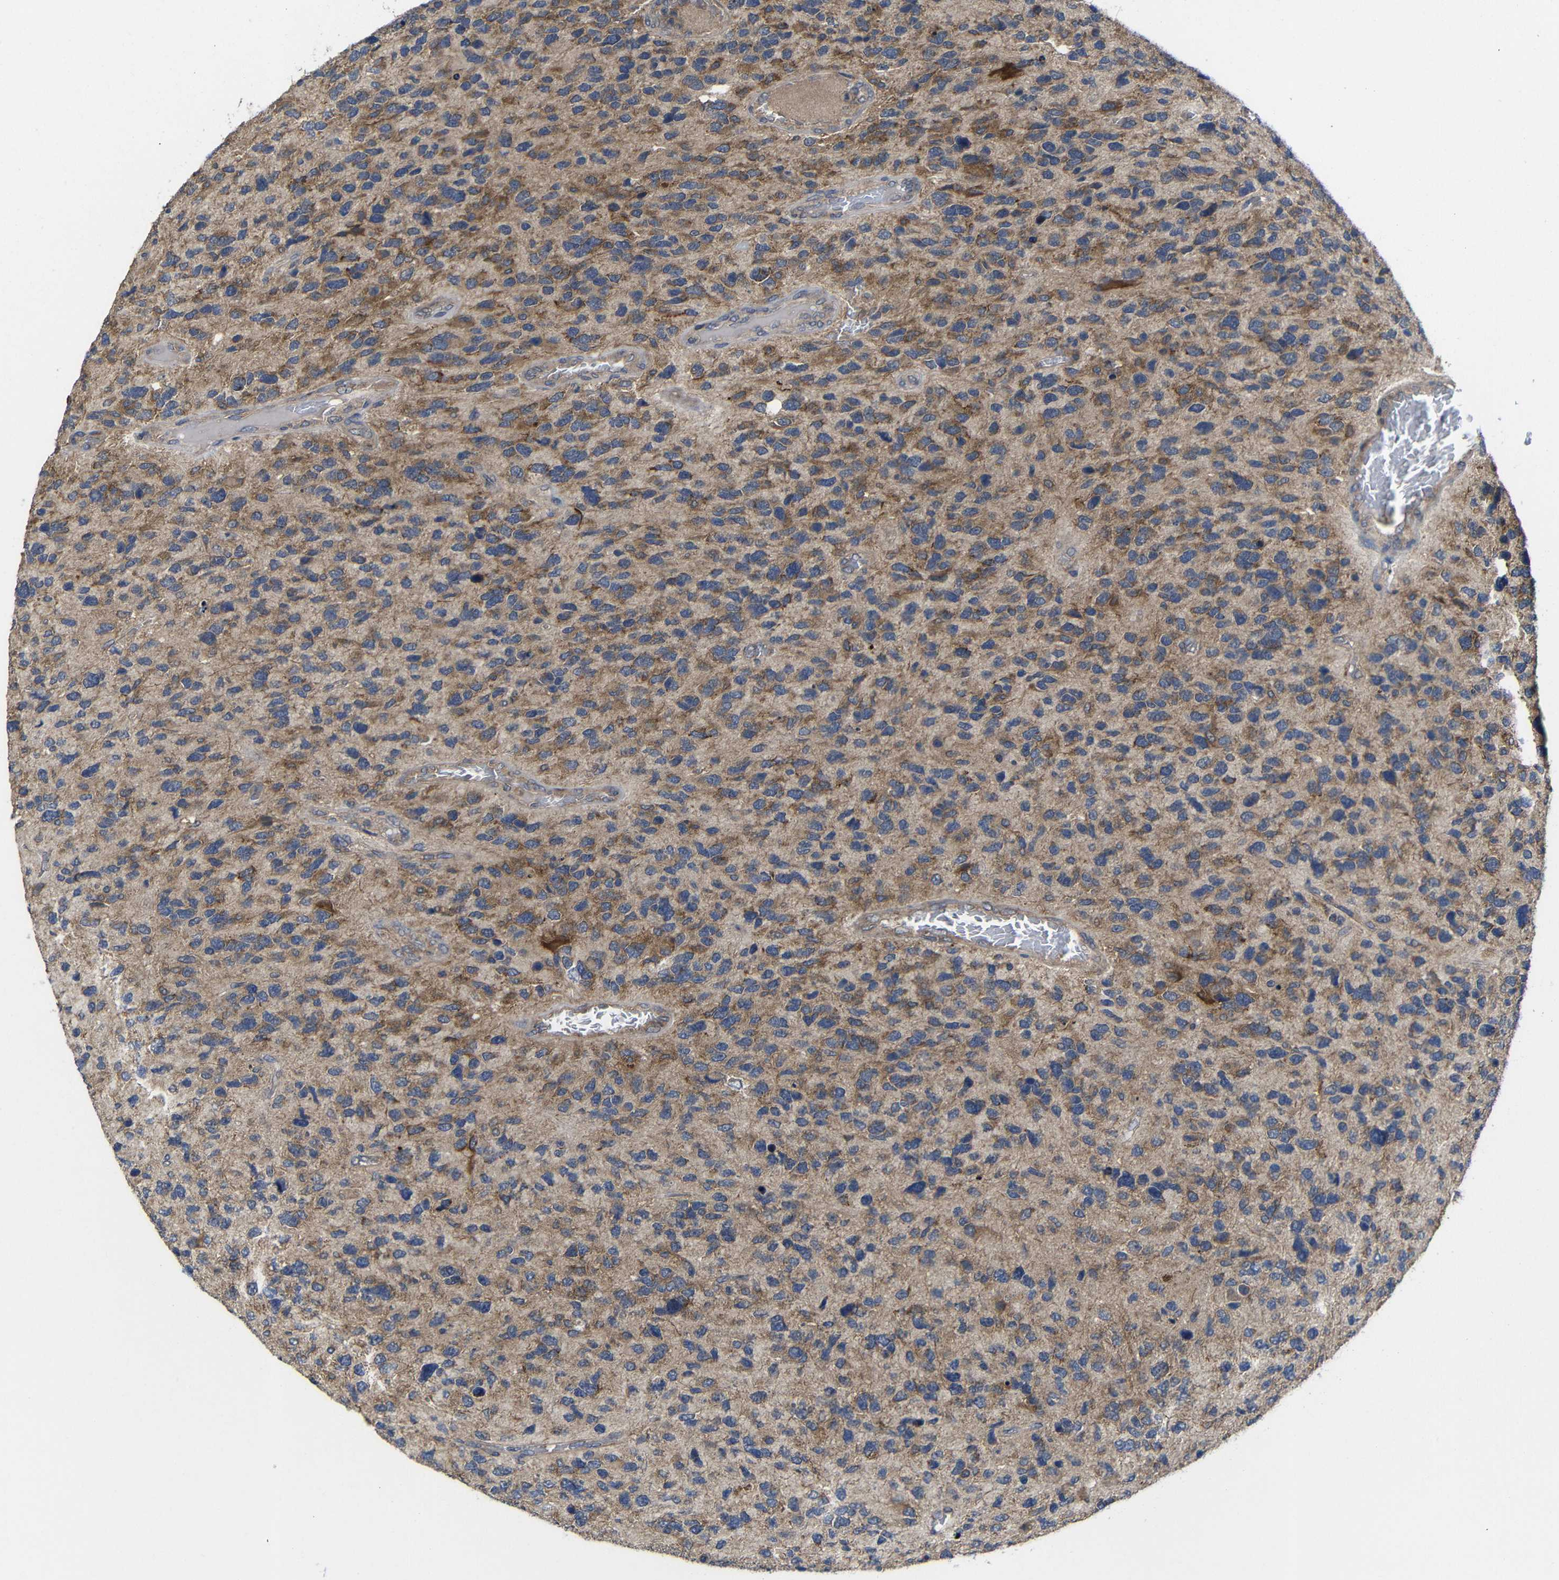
{"staining": {"intensity": "moderate", "quantity": ">75%", "location": "cytoplasmic/membranous"}, "tissue": "glioma", "cell_type": "Tumor cells", "image_type": "cancer", "snomed": [{"axis": "morphology", "description": "Glioma, malignant, High grade"}, {"axis": "topography", "description": "Brain"}], "caption": "Immunohistochemical staining of glioma demonstrates medium levels of moderate cytoplasmic/membranous protein positivity in approximately >75% of tumor cells.", "gene": "LPAR5", "patient": {"sex": "female", "age": 58}}